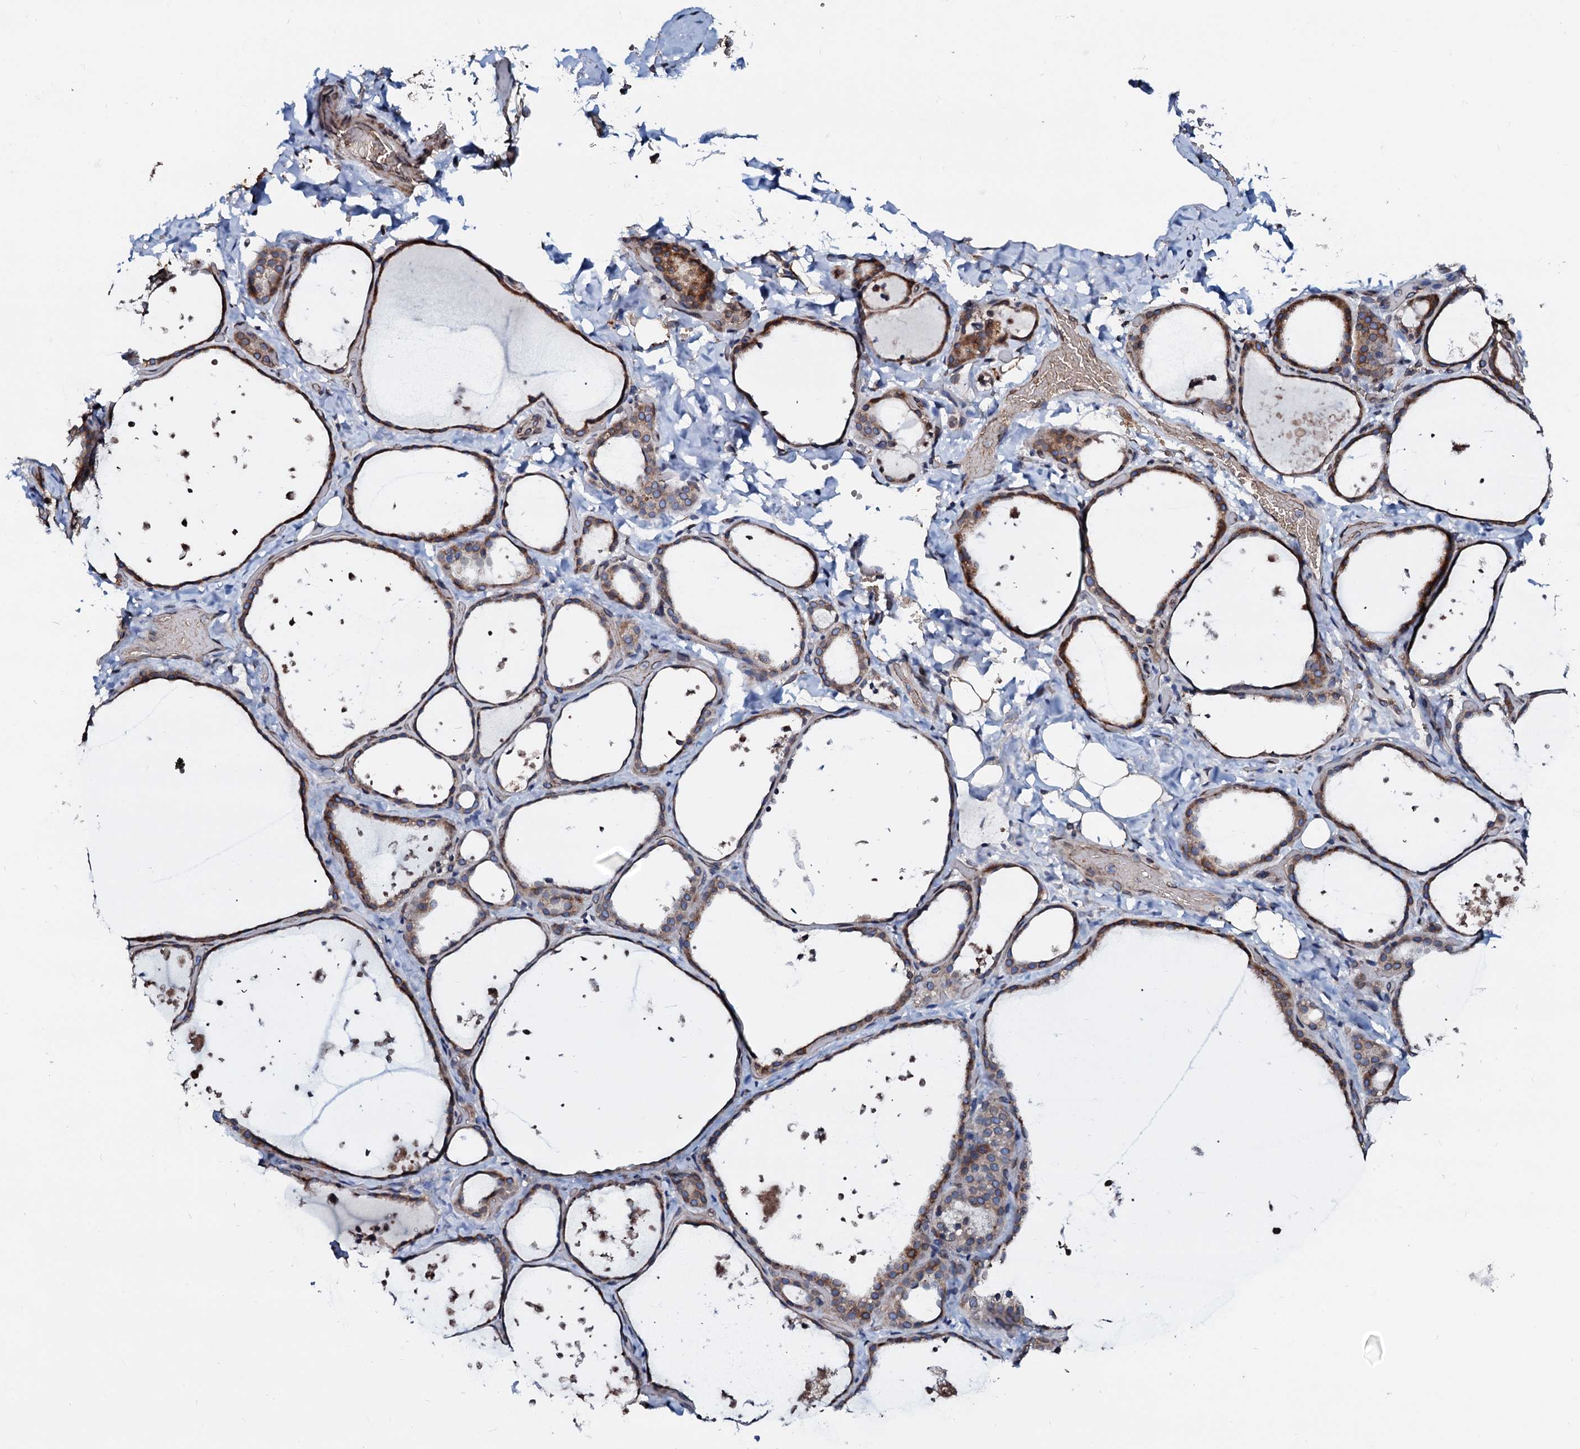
{"staining": {"intensity": "moderate", "quantity": "25%-75%", "location": "cytoplasmic/membranous"}, "tissue": "thyroid gland", "cell_type": "Glandular cells", "image_type": "normal", "snomed": [{"axis": "morphology", "description": "Normal tissue, NOS"}, {"axis": "topography", "description": "Thyroid gland"}], "caption": "A brown stain highlights moderate cytoplasmic/membranous expression of a protein in glandular cells of benign thyroid gland. Using DAB (brown) and hematoxylin (blue) stains, captured at high magnification using brightfield microscopy.", "gene": "NRP2", "patient": {"sex": "female", "age": 44}}